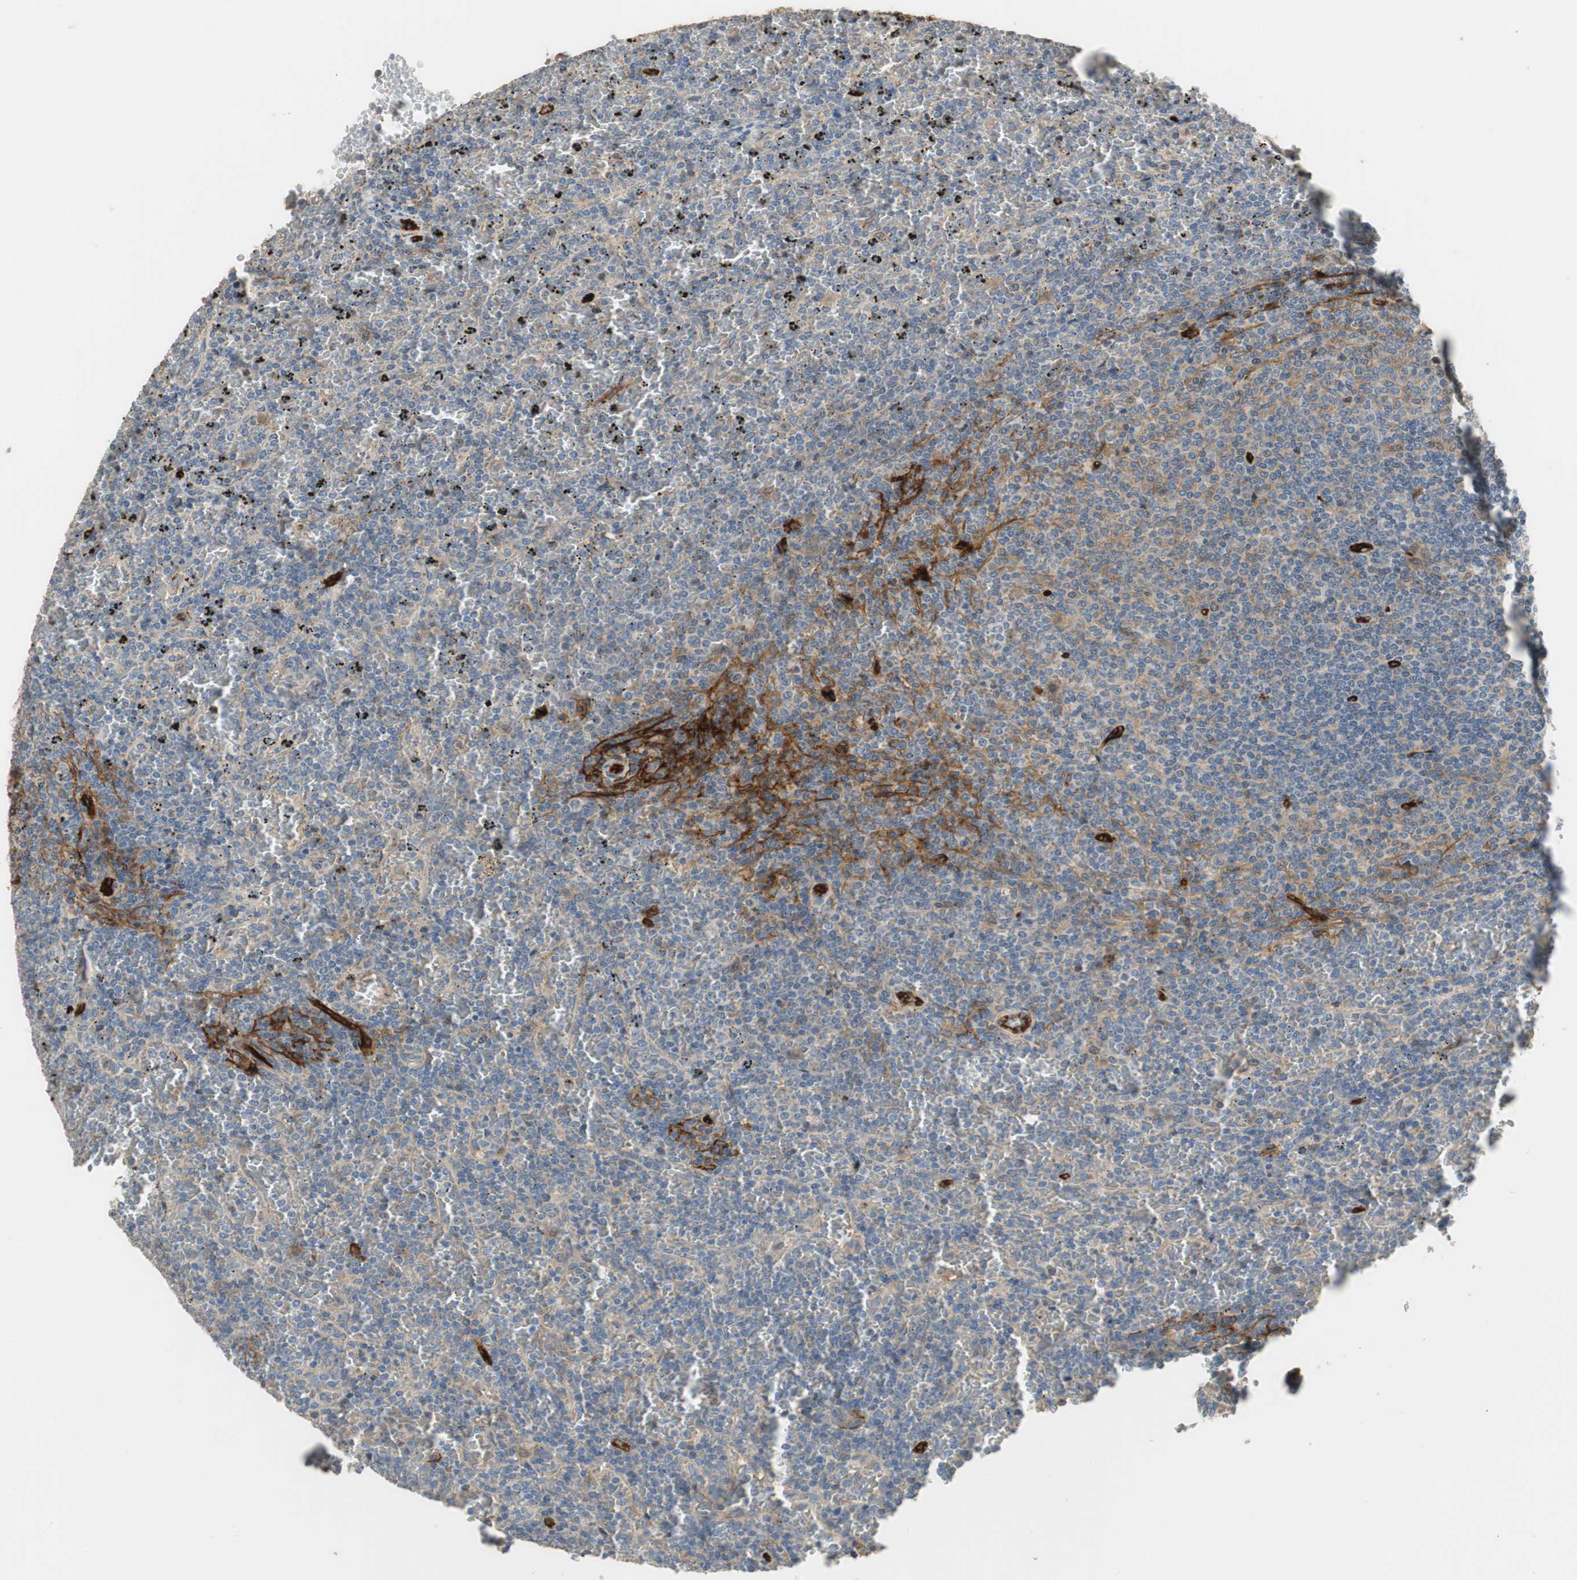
{"staining": {"intensity": "negative", "quantity": "none", "location": "none"}, "tissue": "lymphoma", "cell_type": "Tumor cells", "image_type": "cancer", "snomed": [{"axis": "morphology", "description": "Malignant lymphoma, non-Hodgkin's type, Low grade"}, {"axis": "topography", "description": "Spleen"}], "caption": "This is an IHC photomicrograph of human lymphoma. There is no expression in tumor cells.", "gene": "ALPL", "patient": {"sex": "female", "age": 77}}